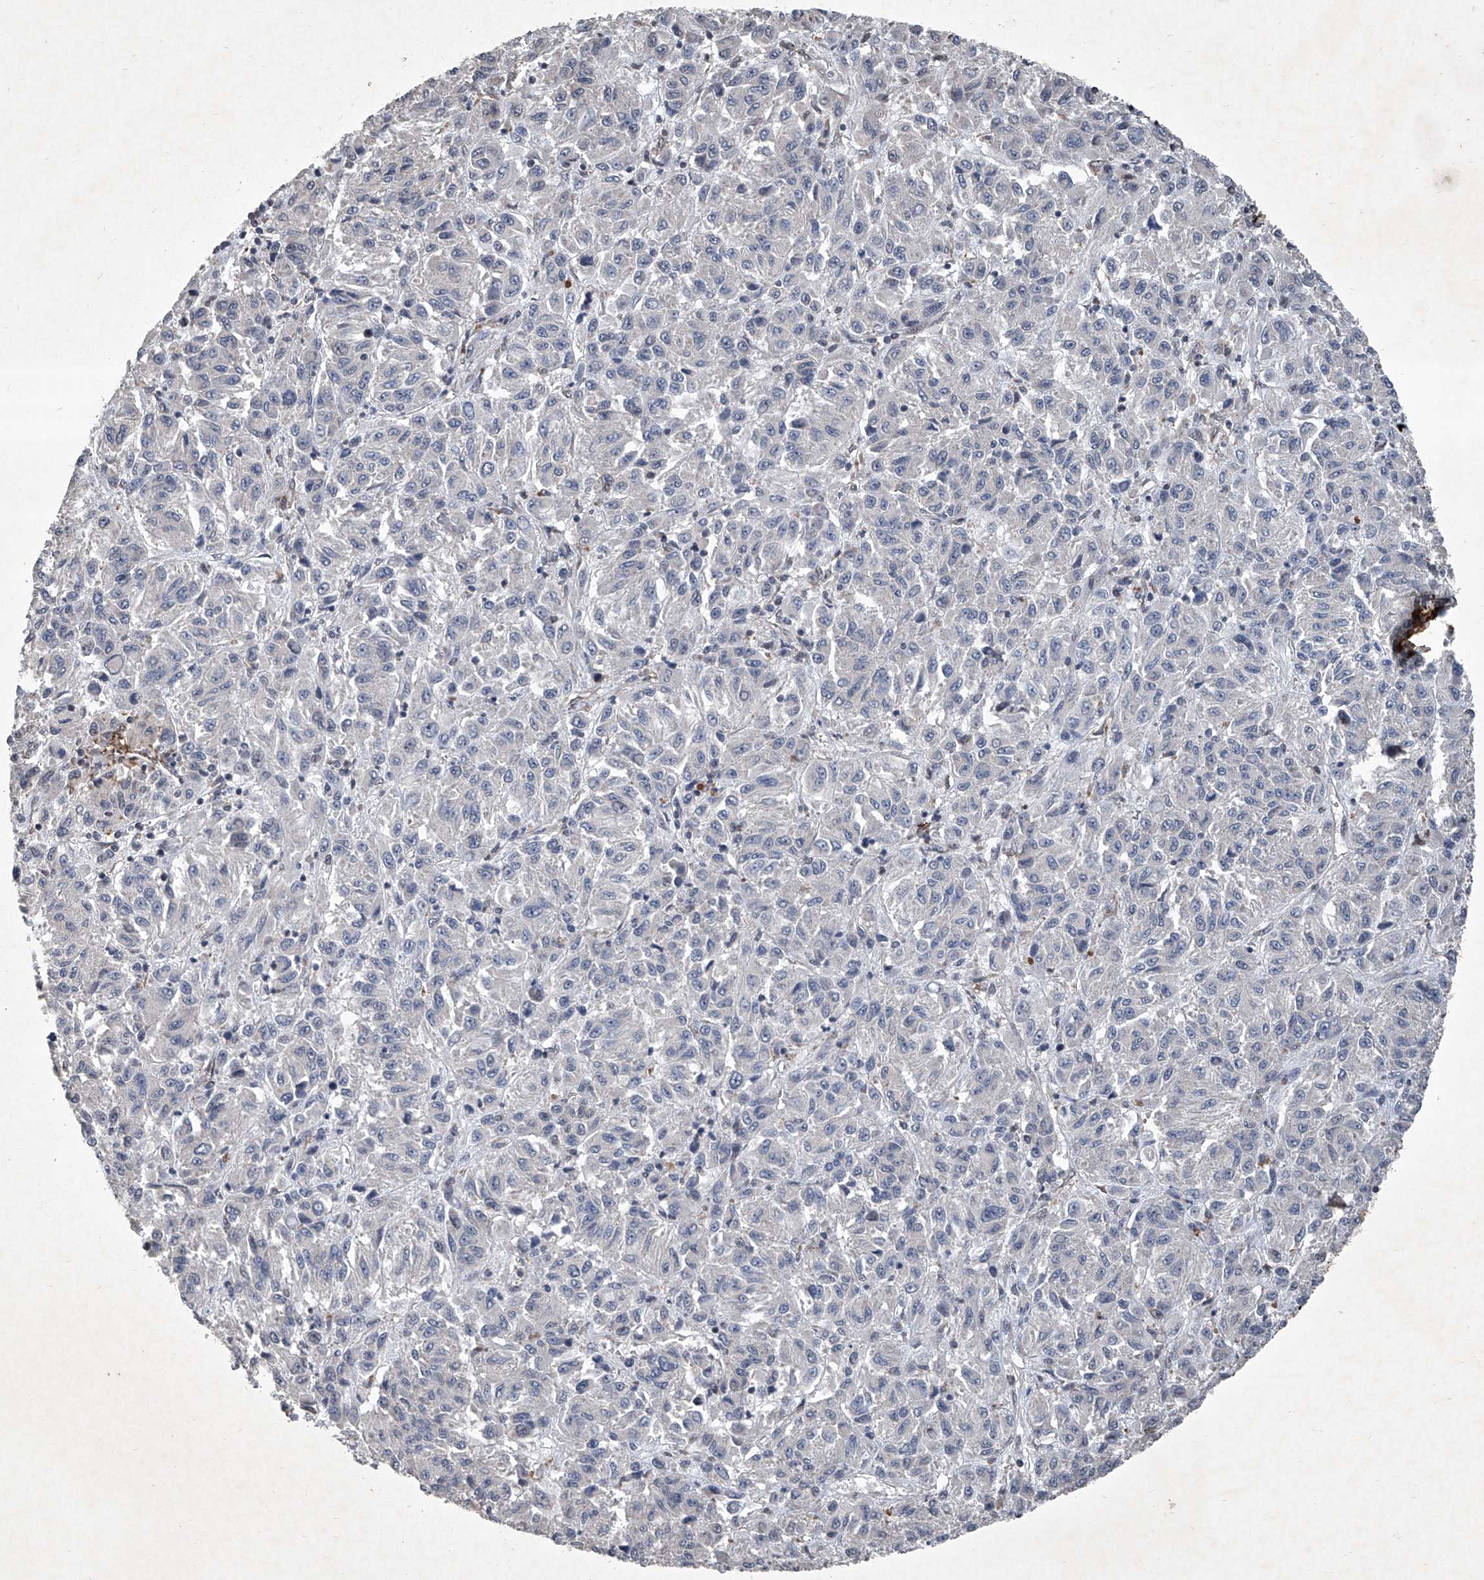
{"staining": {"intensity": "negative", "quantity": "none", "location": "none"}, "tissue": "melanoma", "cell_type": "Tumor cells", "image_type": "cancer", "snomed": [{"axis": "morphology", "description": "Malignant melanoma, Metastatic site"}, {"axis": "topography", "description": "Lung"}], "caption": "Immunohistochemical staining of human melanoma displays no significant positivity in tumor cells. Brightfield microscopy of immunohistochemistry (IHC) stained with DAB (3,3'-diaminobenzidine) (brown) and hematoxylin (blue), captured at high magnification.", "gene": "DDX39B", "patient": {"sex": "male", "age": 64}}